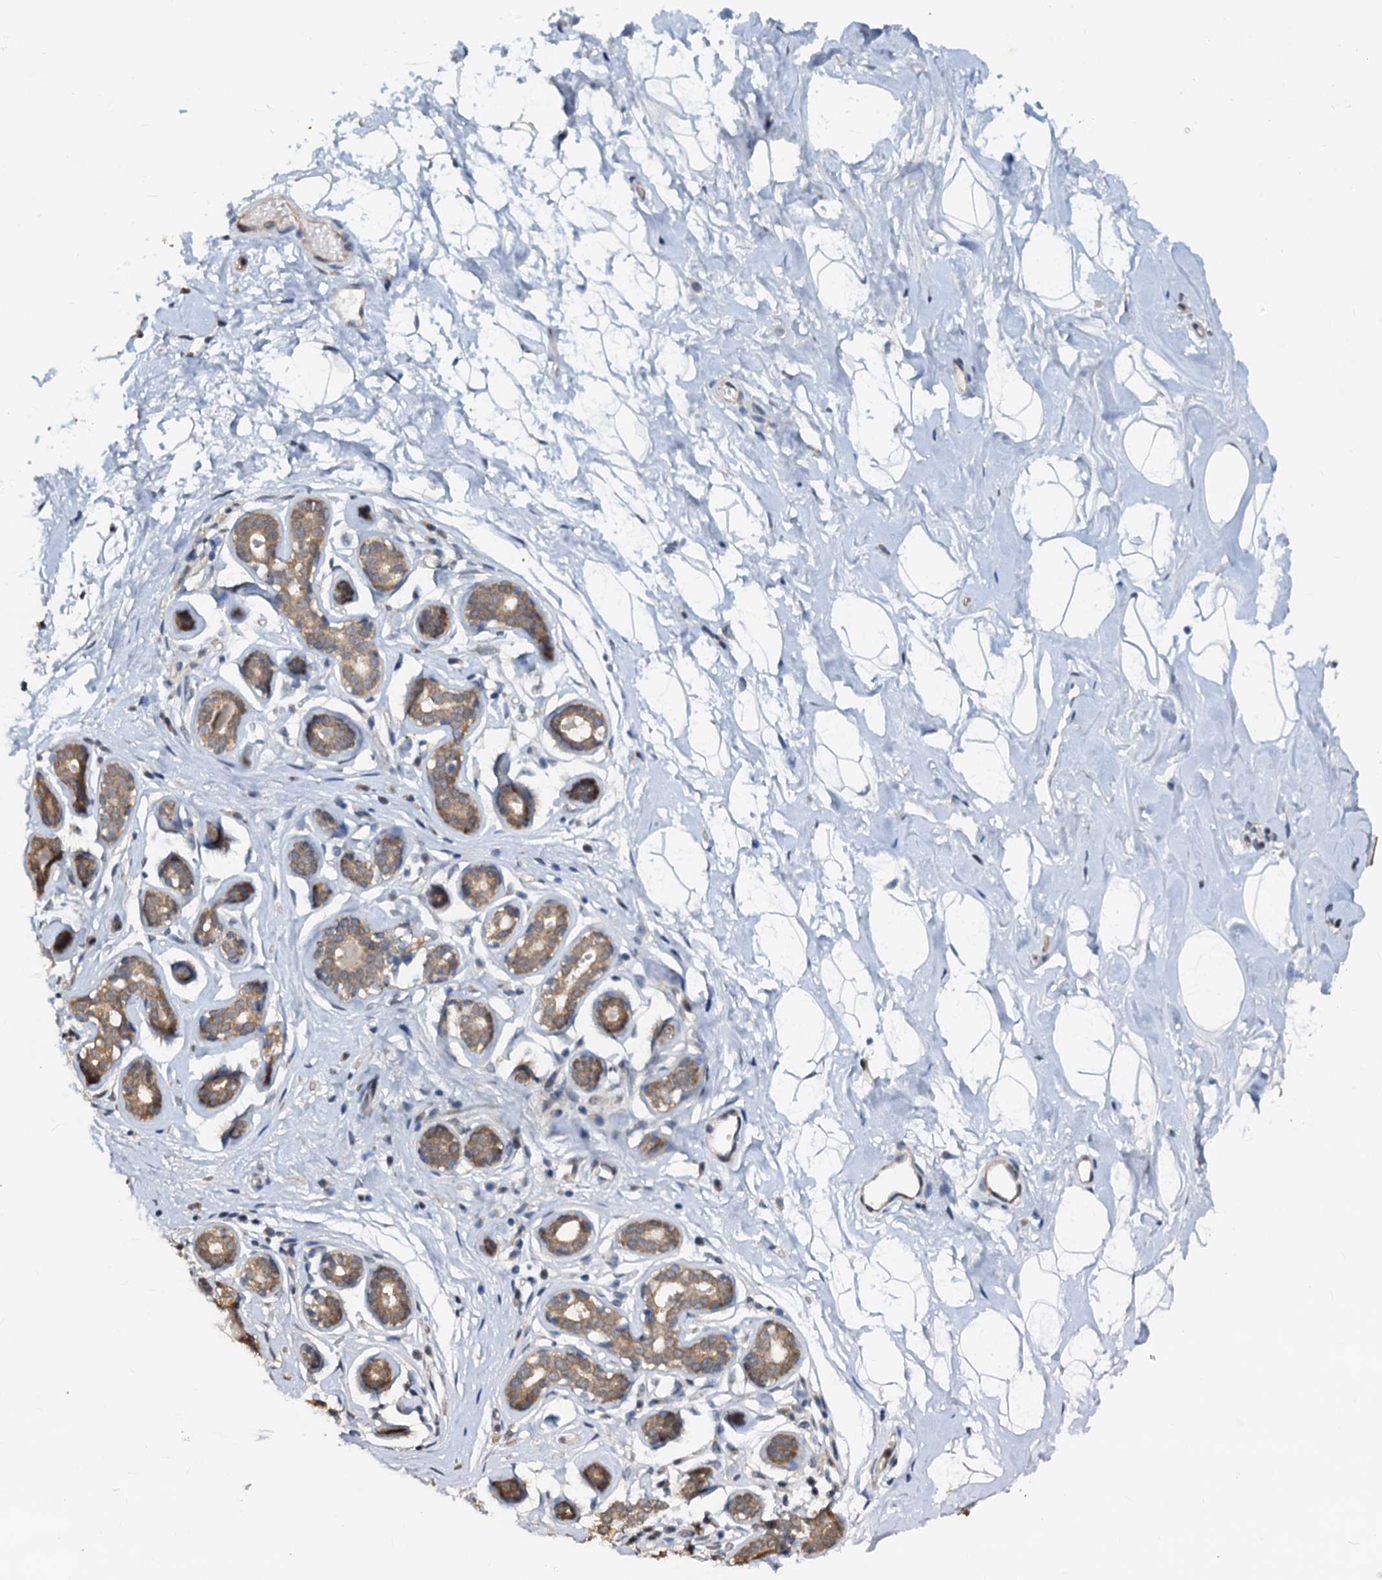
{"staining": {"intensity": "negative", "quantity": "none", "location": "none"}, "tissue": "breast", "cell_type": "Adipocytes", "image_type": "normal", "snomed": [{"axis": "morphology", "description": "Normal tissue, NOS"}, {"axis": "morphology", "description": "Adenoma, NOS"}, {"axis": "topography", "description": "Breast"}], "caption": "Breast stained for a protein using IHC shows no staining adipocytes.", "gene": "PTGES3", "patient": {"sex": "female", "age": 23}}